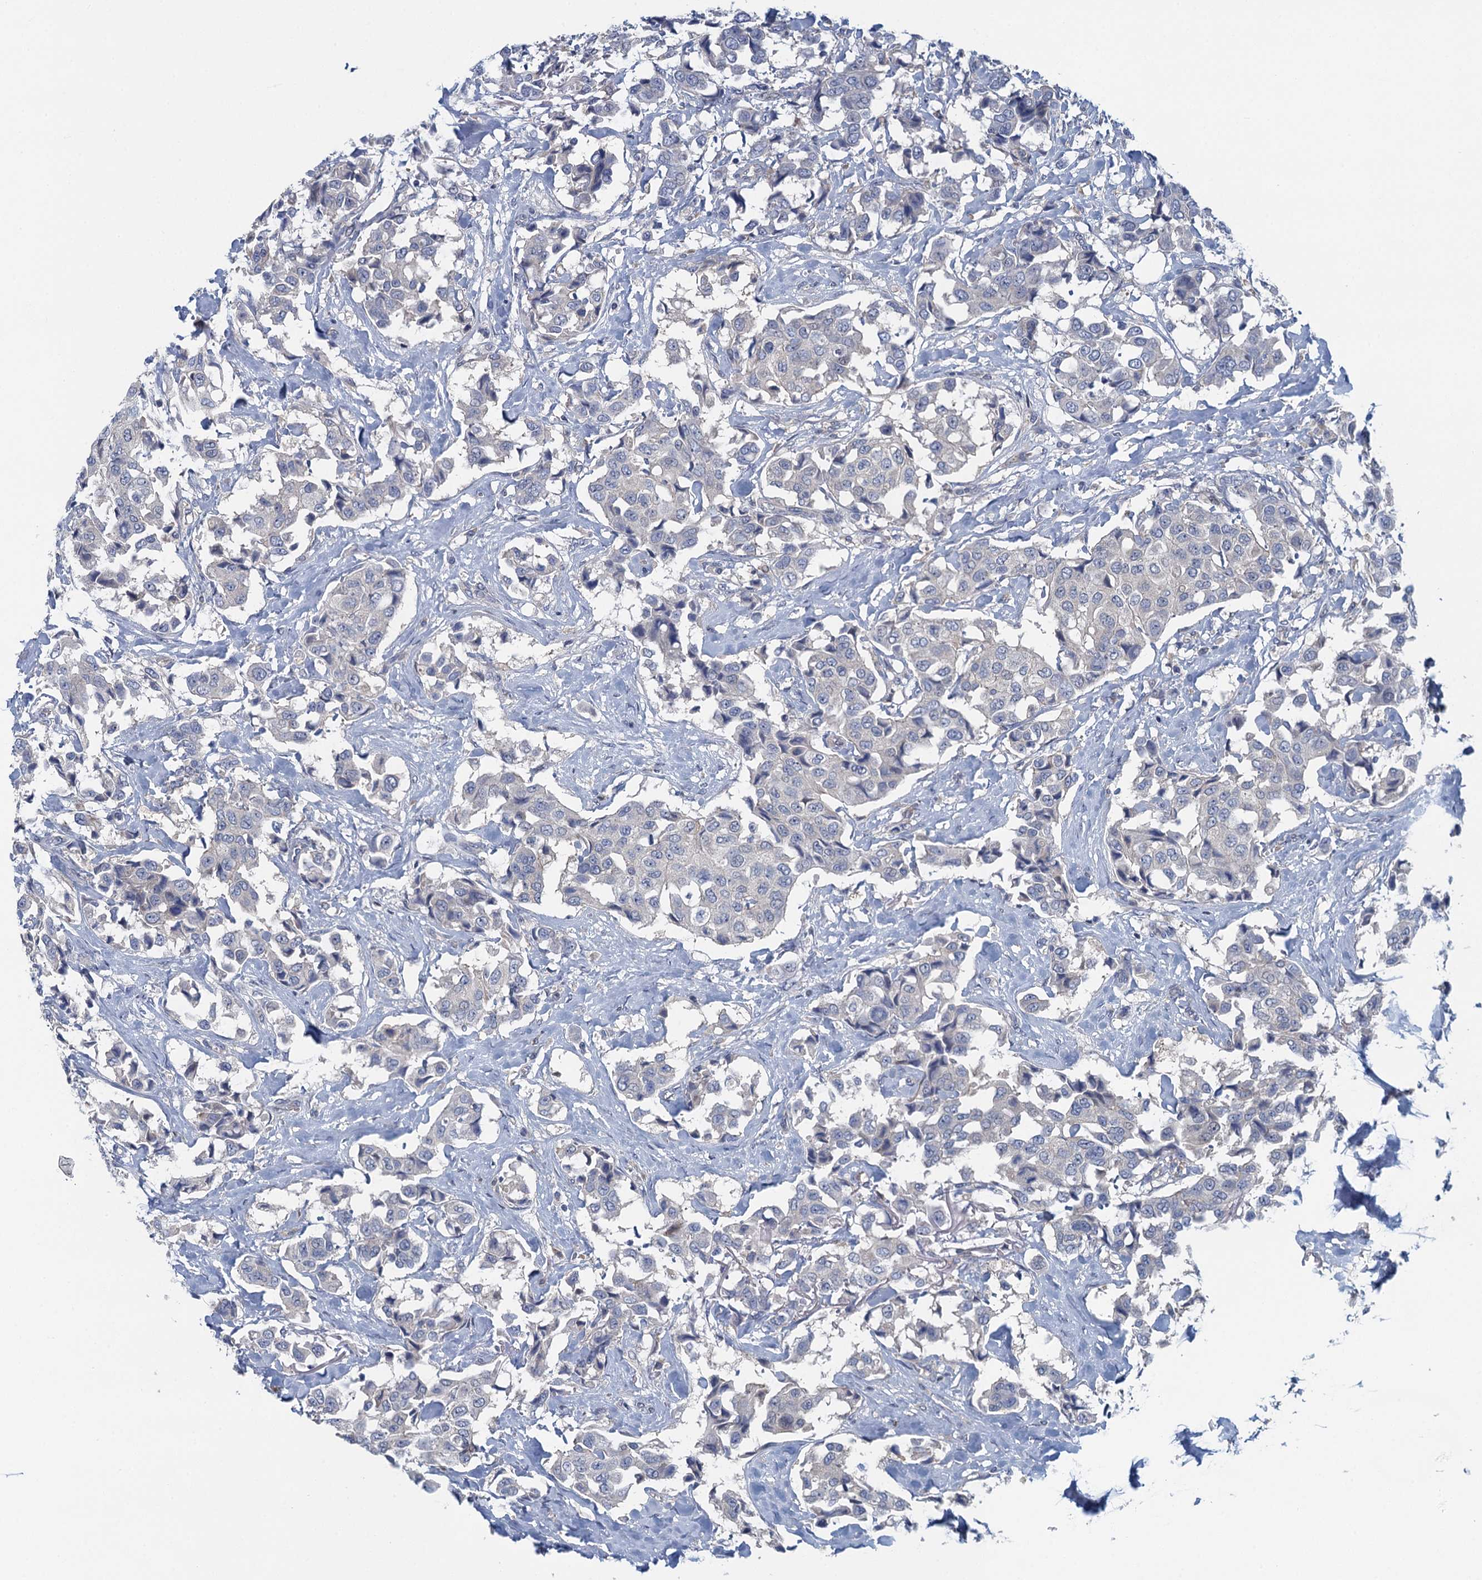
{"staining": {"intensity": "negative", "quantity": "none", "location": "none"}, "tissue": "breast cancer", "cell_type": "Tumor cells", "image_type": "cancer", "snomed": [{"axis": "morphology", "description": "Duct carcinoma"}, {"axis": "topography", "description": "Breast"}], "caption": "Tumor cells are negative for brown protein staining in breast invasive ductal carcinoma. (DAB IHC visualized using brightfield microscopy, high magnification).", "gene": "NCKAP1L", "patient": {"sex": "female", "age": 80}}